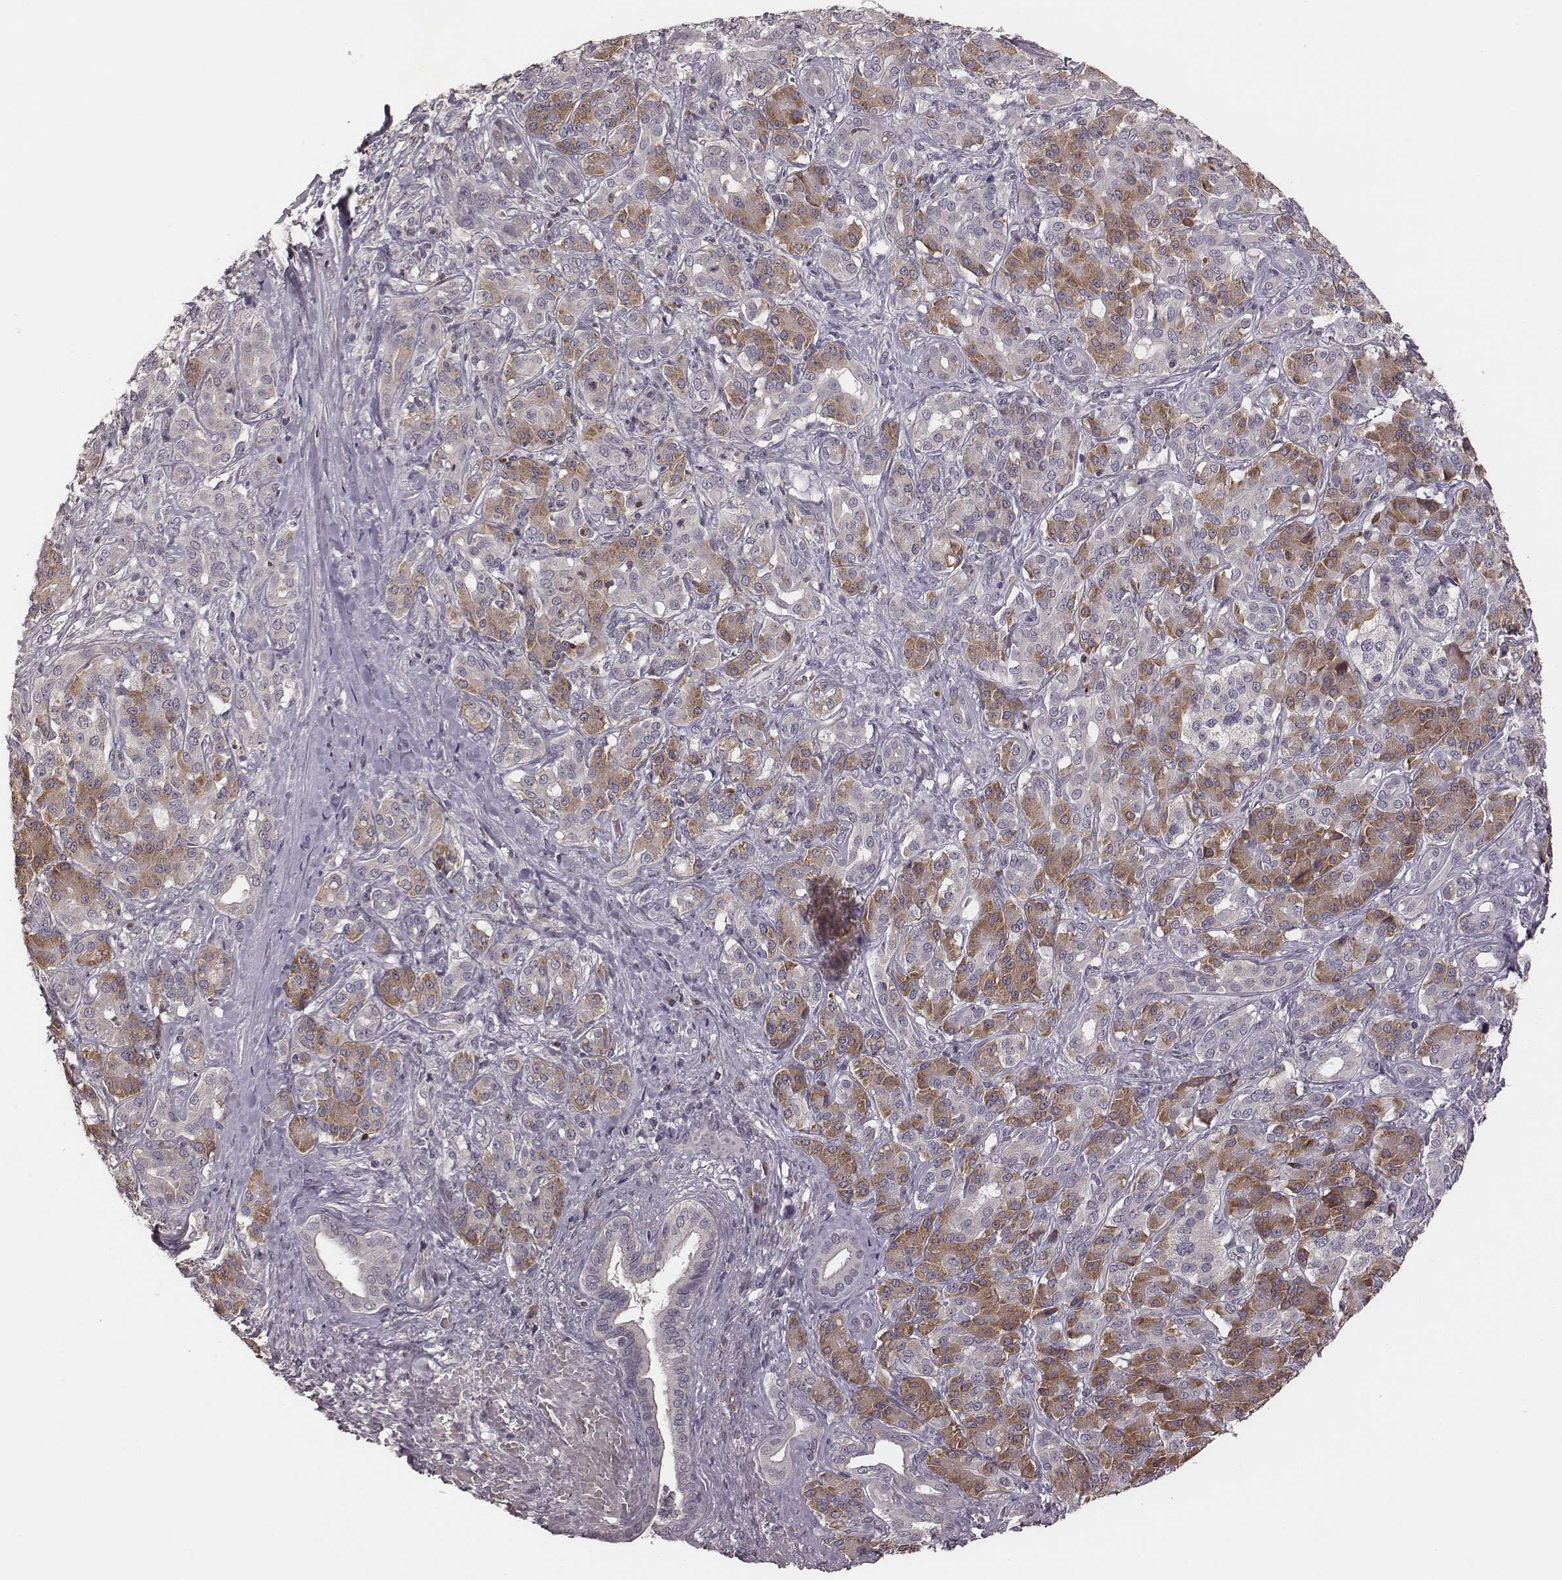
{"staining": {"intensity": "moderate", "quantity": "25%-75%", "location": "cytoplasmic/membranous"}, "tissue": "pancreatic cancer", "cell_type": "Tumor cells", "image_type": "cancer", "snomed": [{"axis": "morphology", "description": "Normal tissue, NOS"}, {"axis": "morphology", "description": "Inflammation, NOS"}, {"axis": "morphology", "description": "Adenocarcinoma, NOS"}, {"axis": "topography", "description": "Pancreas"}], "caption": "Pancreatic cancer stained for a protein (brown) exhibits moderate cytoplasmic/membranous positive staining in approximately 25%-75% of tumor cells.", "gene": "P2RX5", "patient": {"sex": "male", "age": 57}}